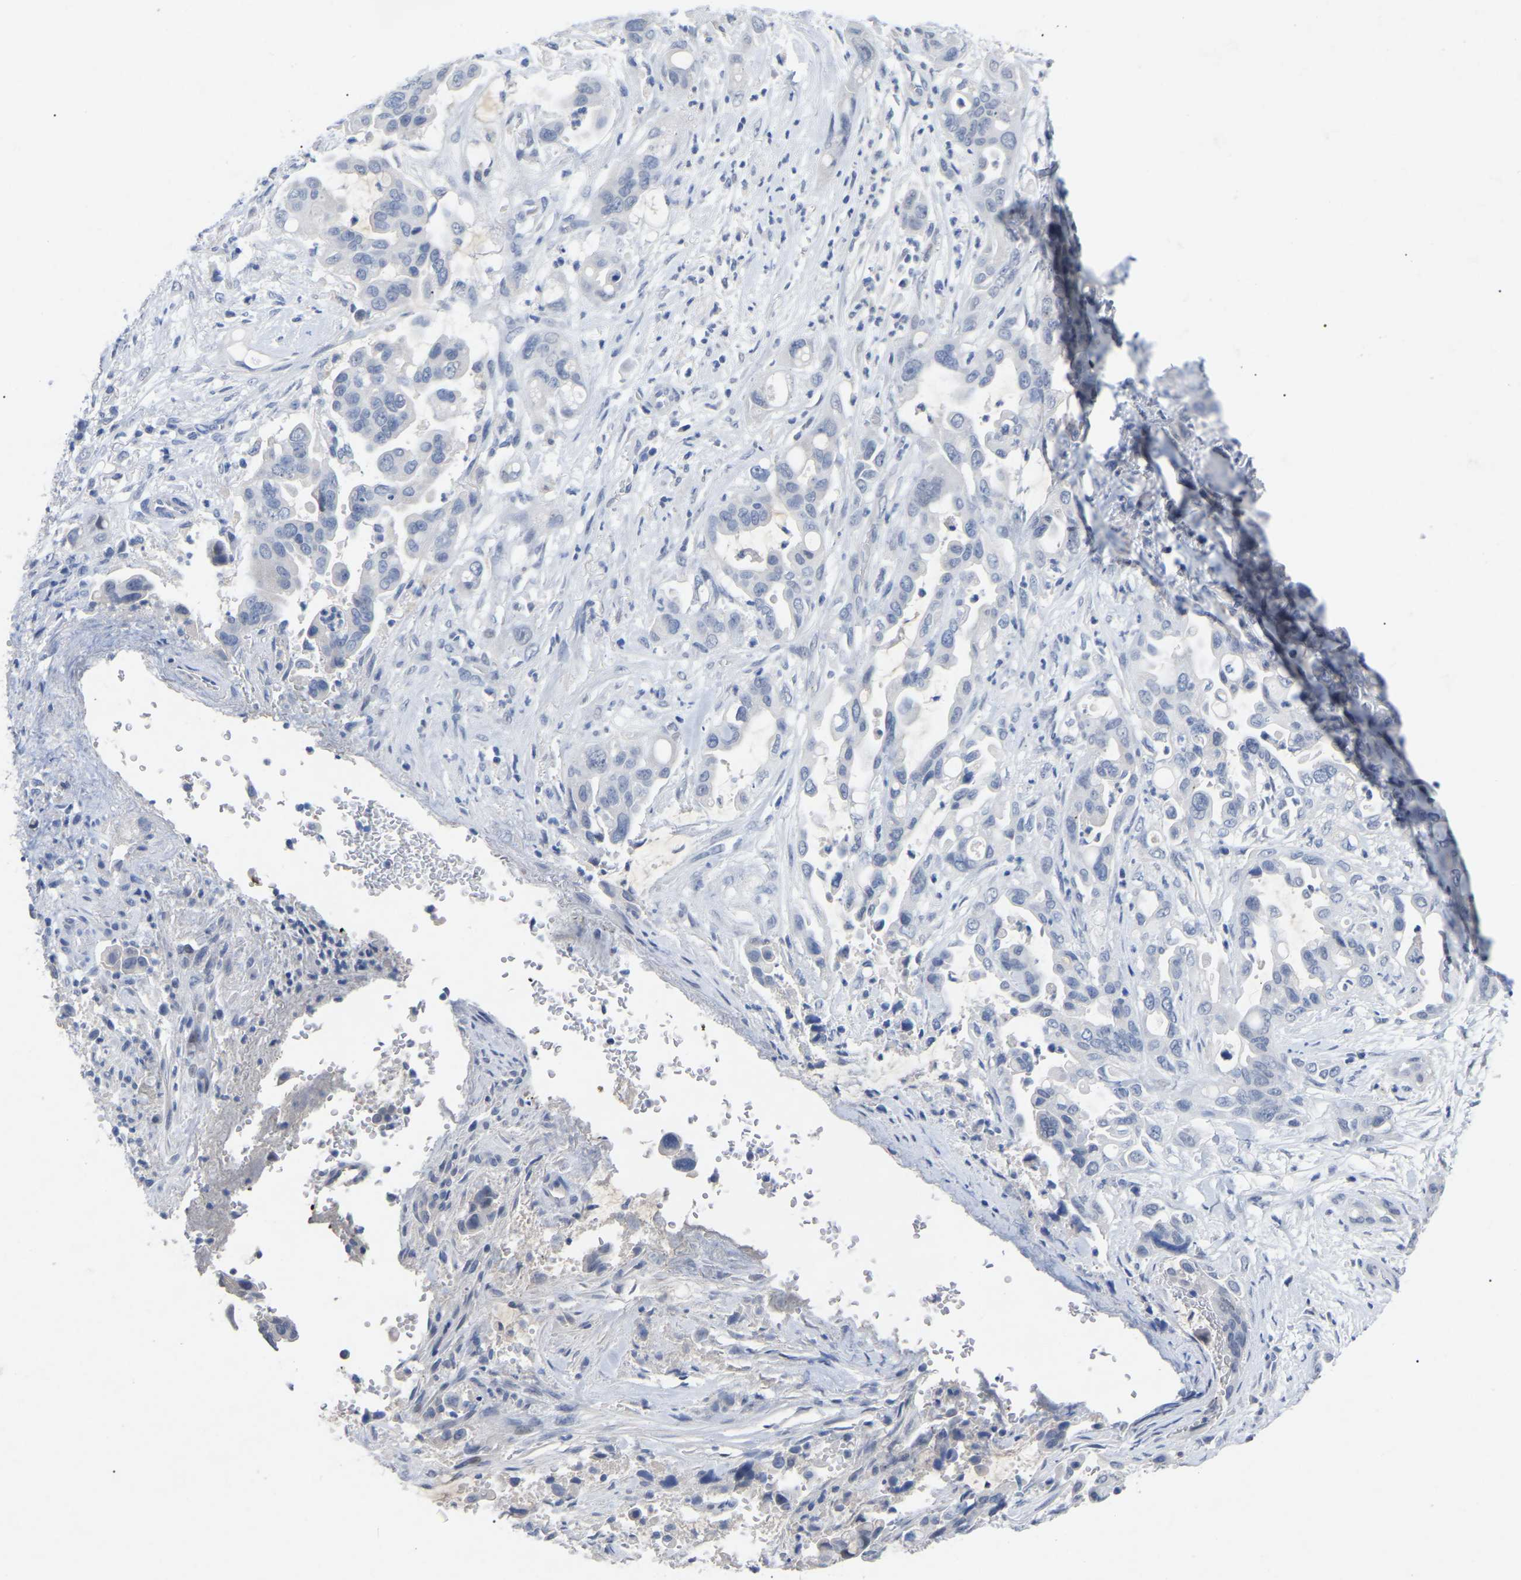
{"staining": {"intensity": "negative", "quantity": "none", "location": "none"}, "tissue": "pancreatic cancer", "cell_type": "Tumor cells", "image_type": "cancer", "snomed": [{"axis": "morphology", "description": "Adenocarcinoma, NOS"}, {"axis": "topography", "description": "Pancreas"}], "caption": "A high-resolution micrograph shows immunohistochemistry staining of pancreatic cancer (adenocarcinoma), which reveals no significant positivity in tumor cells.", "gene": "SMPD2", "patient": {"sex": "female", "age": 70}}